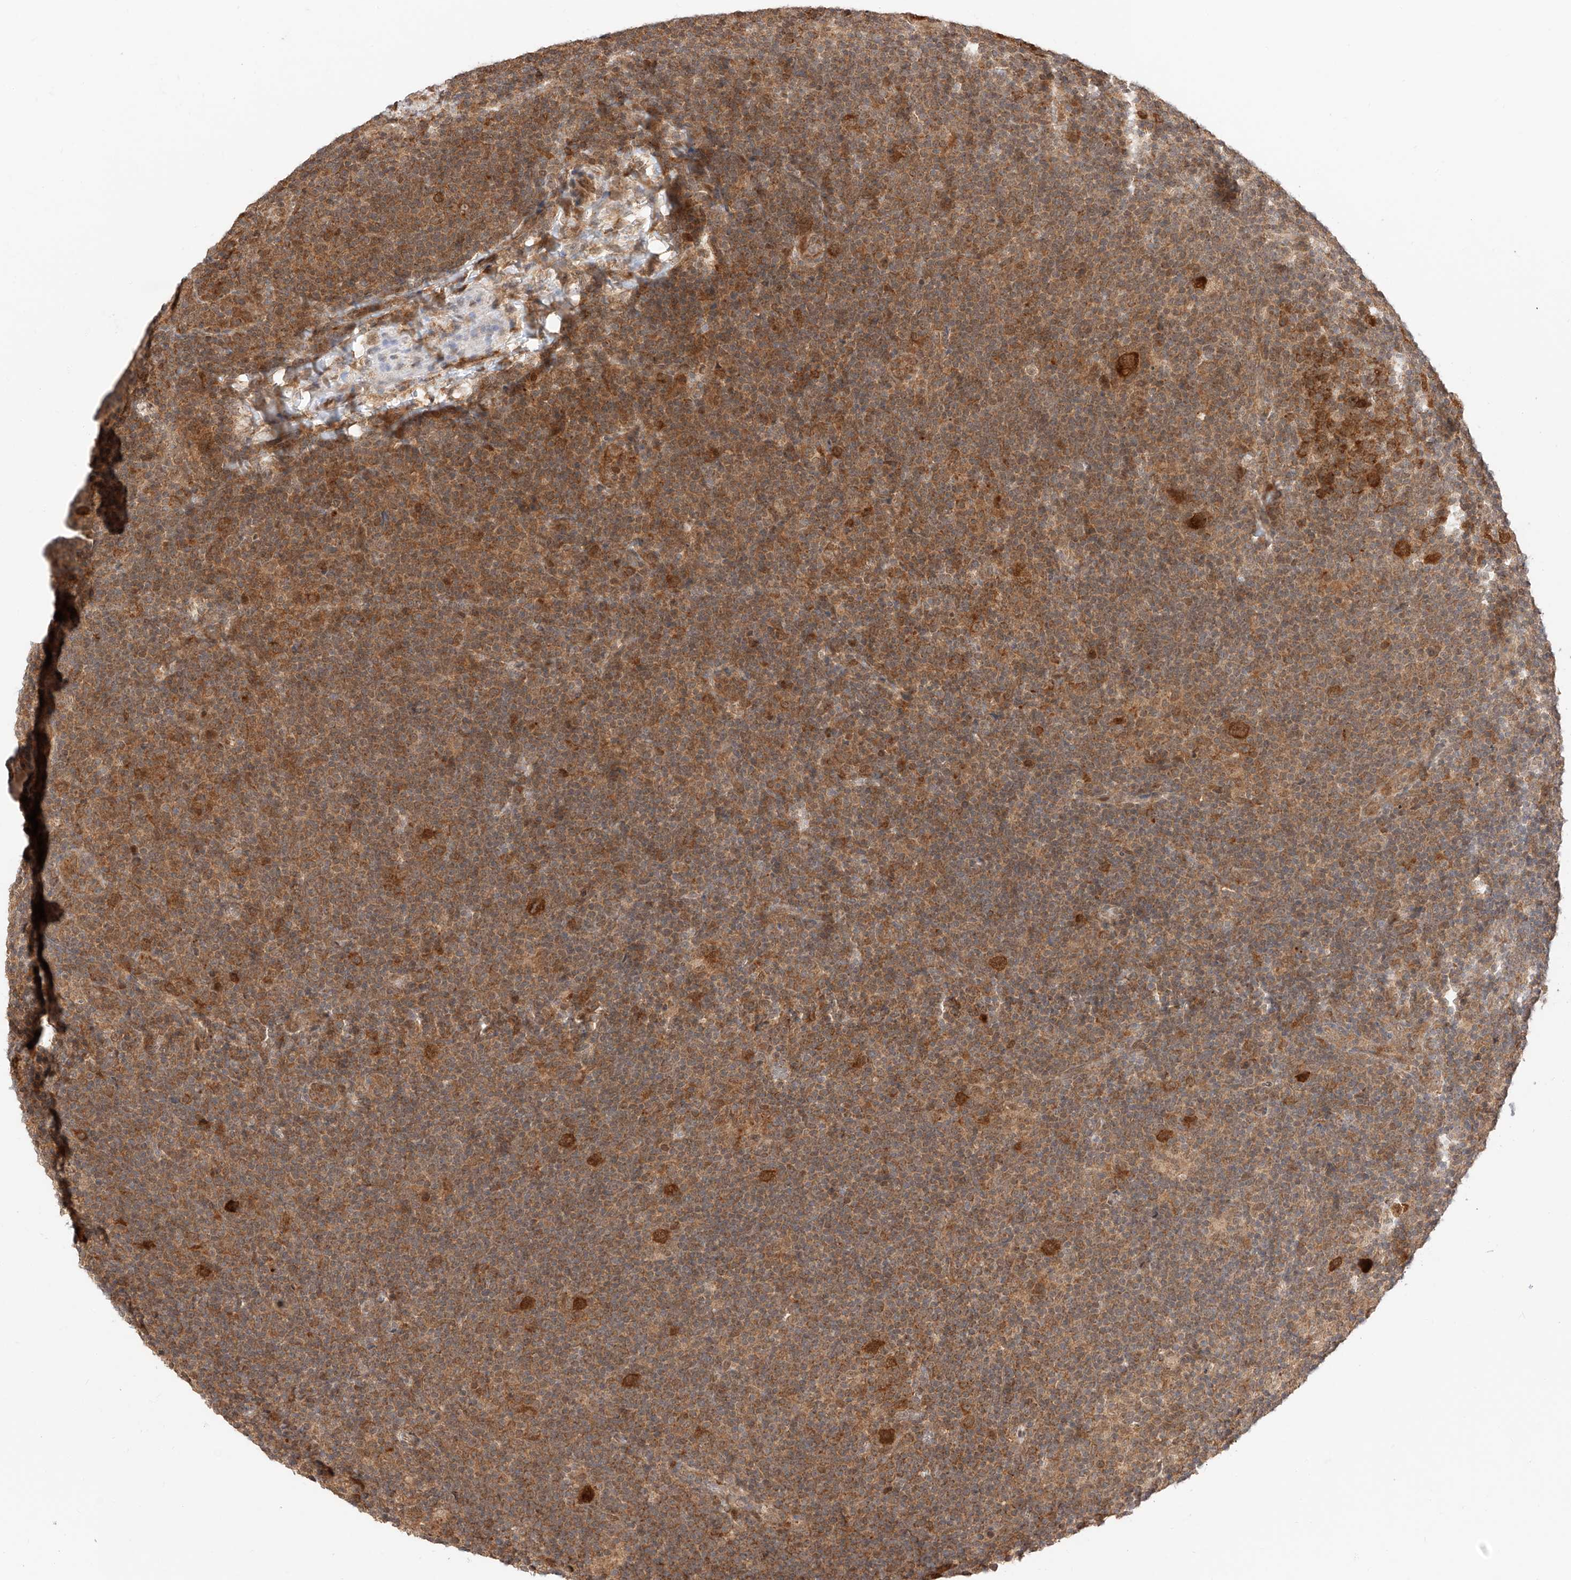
{"staining": {"intensity": "strong", "quantity": ">75%", "location": "cytoplasmic/membranous,nuclear"}, "tissue": "lymphoma", "cell_type": "Tumor cells", "image_type": "cancer", "snomed": [{"axis": "morphology", "description": "Hodgkin's disease, NOS"}, {"axis": "topography", "description": "Lymph node"}], "caption": "Protein staining reveals strong cytoplasmic/membranous and nuclear positivity in approximately >75% of tumor cells in Hodgkin's disease. The staining was performed using DAB, with brown indicating positive protein expression. Nuclei are stained blue with hematoxylin.", "gene": "EIF4H", "patient": {"sex": "female", "age": 57}}